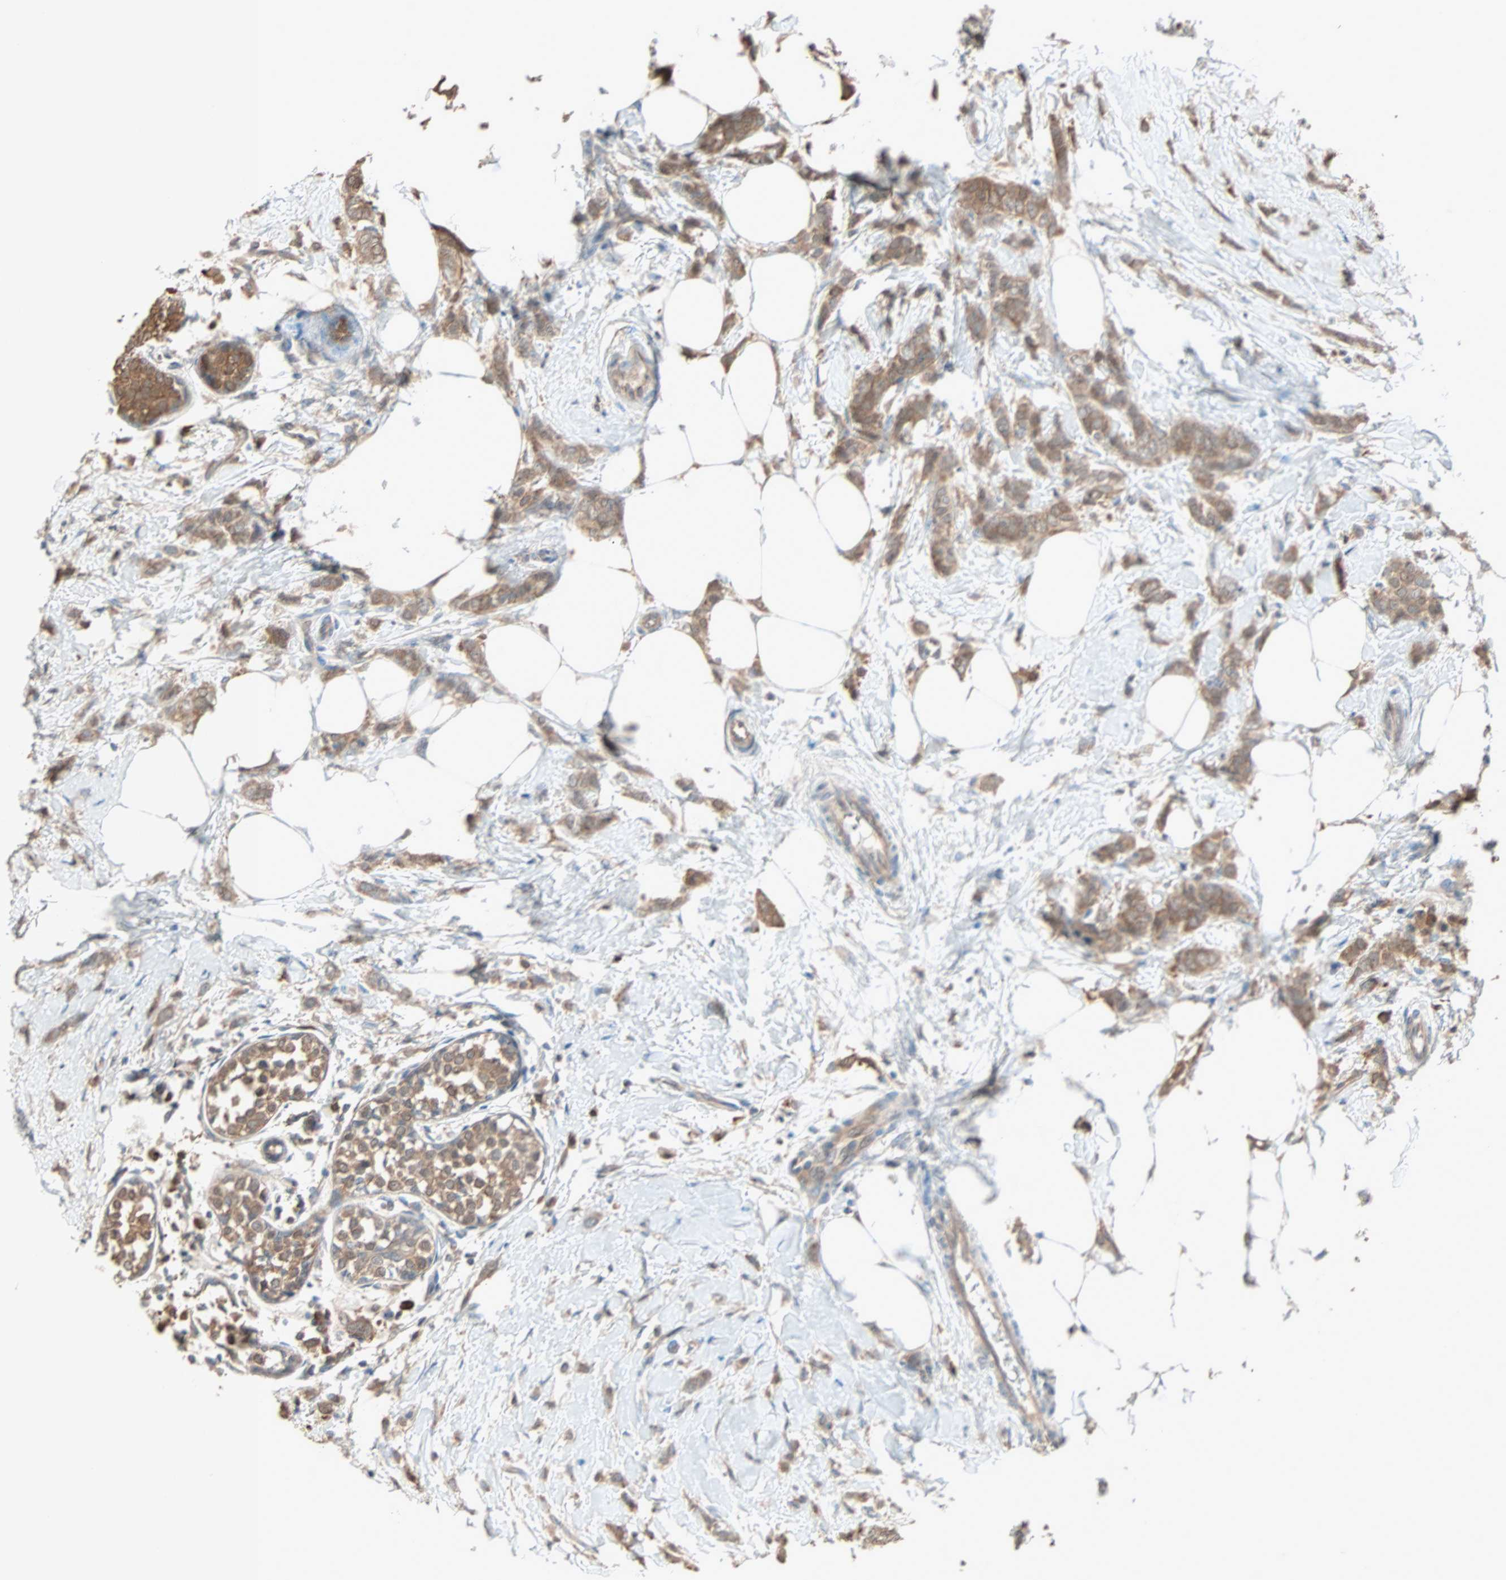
{"staining": {"intensity": "moderate", "quantity": ">75%", "location": "cytoplasmic/membranous"}, "tissue": "breast cancer", "cell_type": "Tumor cells", "image_type": "cancer", "snomed": [{"axis": "morphology", "description": "Lobular carcinoma, in situ"}, {"axis": "morphology", "description": "Lobular carcinoma"}, {"axis": "topography", "description": "Breast"}], "caption": "A brown stain labels moderate cytoplasmic/membranous positivity of a protein in human lobular carcinoma (breast) tumor cells. Ihc stains the protein of interest in brown and the nuclei are stained blue.", "gene": "PRDX1", "patient": {"sex": "female", "age": 41}}